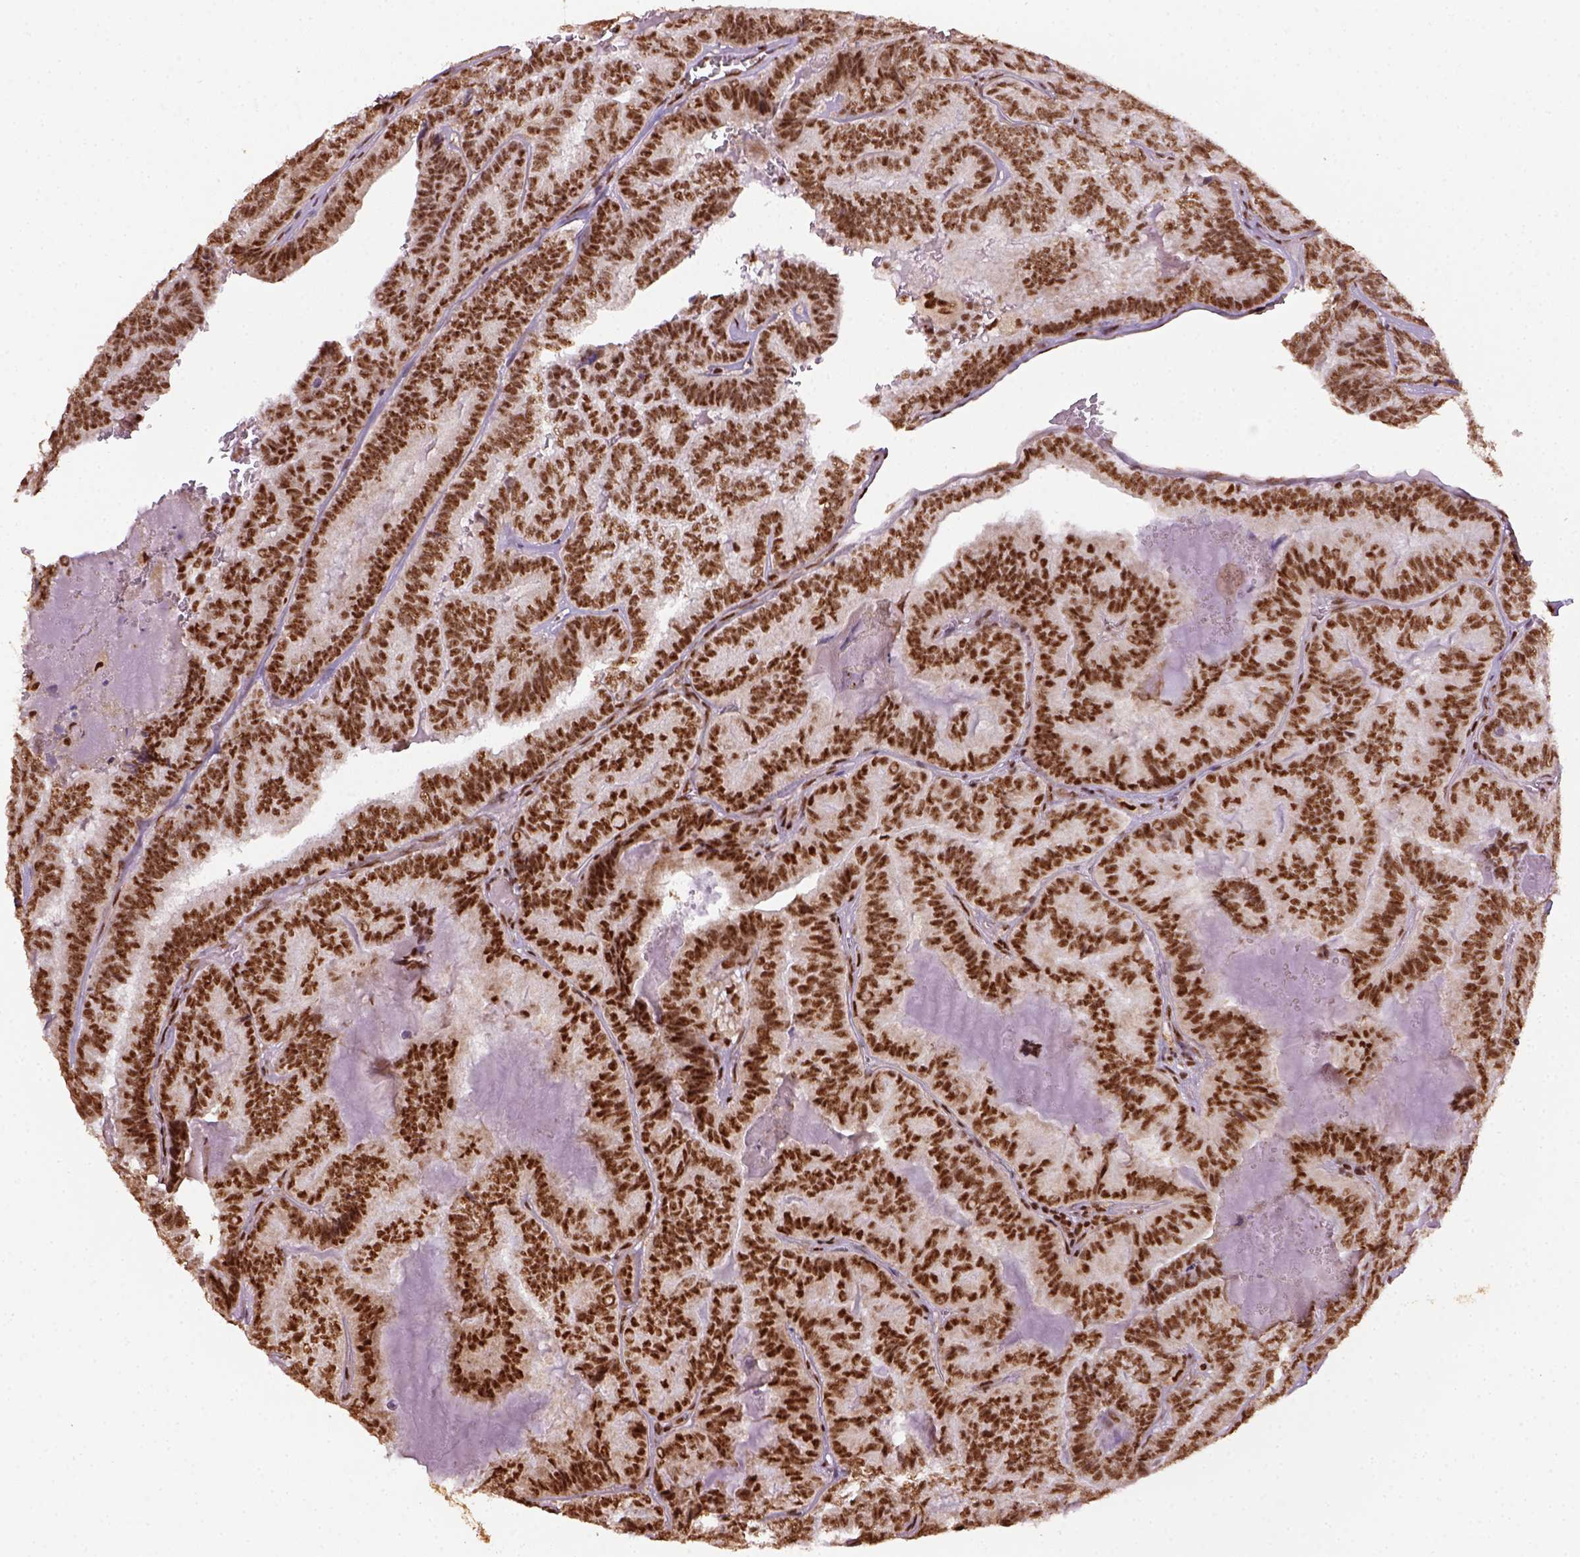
{"staining": {"intensity": "strong", "quantity": ">75%", "location": "nuclear"}, "tissue": "thyroid cancer", "cell_type": "Tumor cells", "image_type": "cancer", "snomed": [{"axis": "morphology", "description": "Papillary adenocarcinoma, NOS"}, {"axis": "topography", "description": "Thyroid gland"}], "caption": "Thyroid cancer tissue exhibits strong nuclear expression in about >75% of tumor cells, visualized by immunohistochemistry. (Brightfield microscopy of DAB IHC at high magnification).", "gene": "CCAR1", "patient": {"sex": "female", "age": 75}}